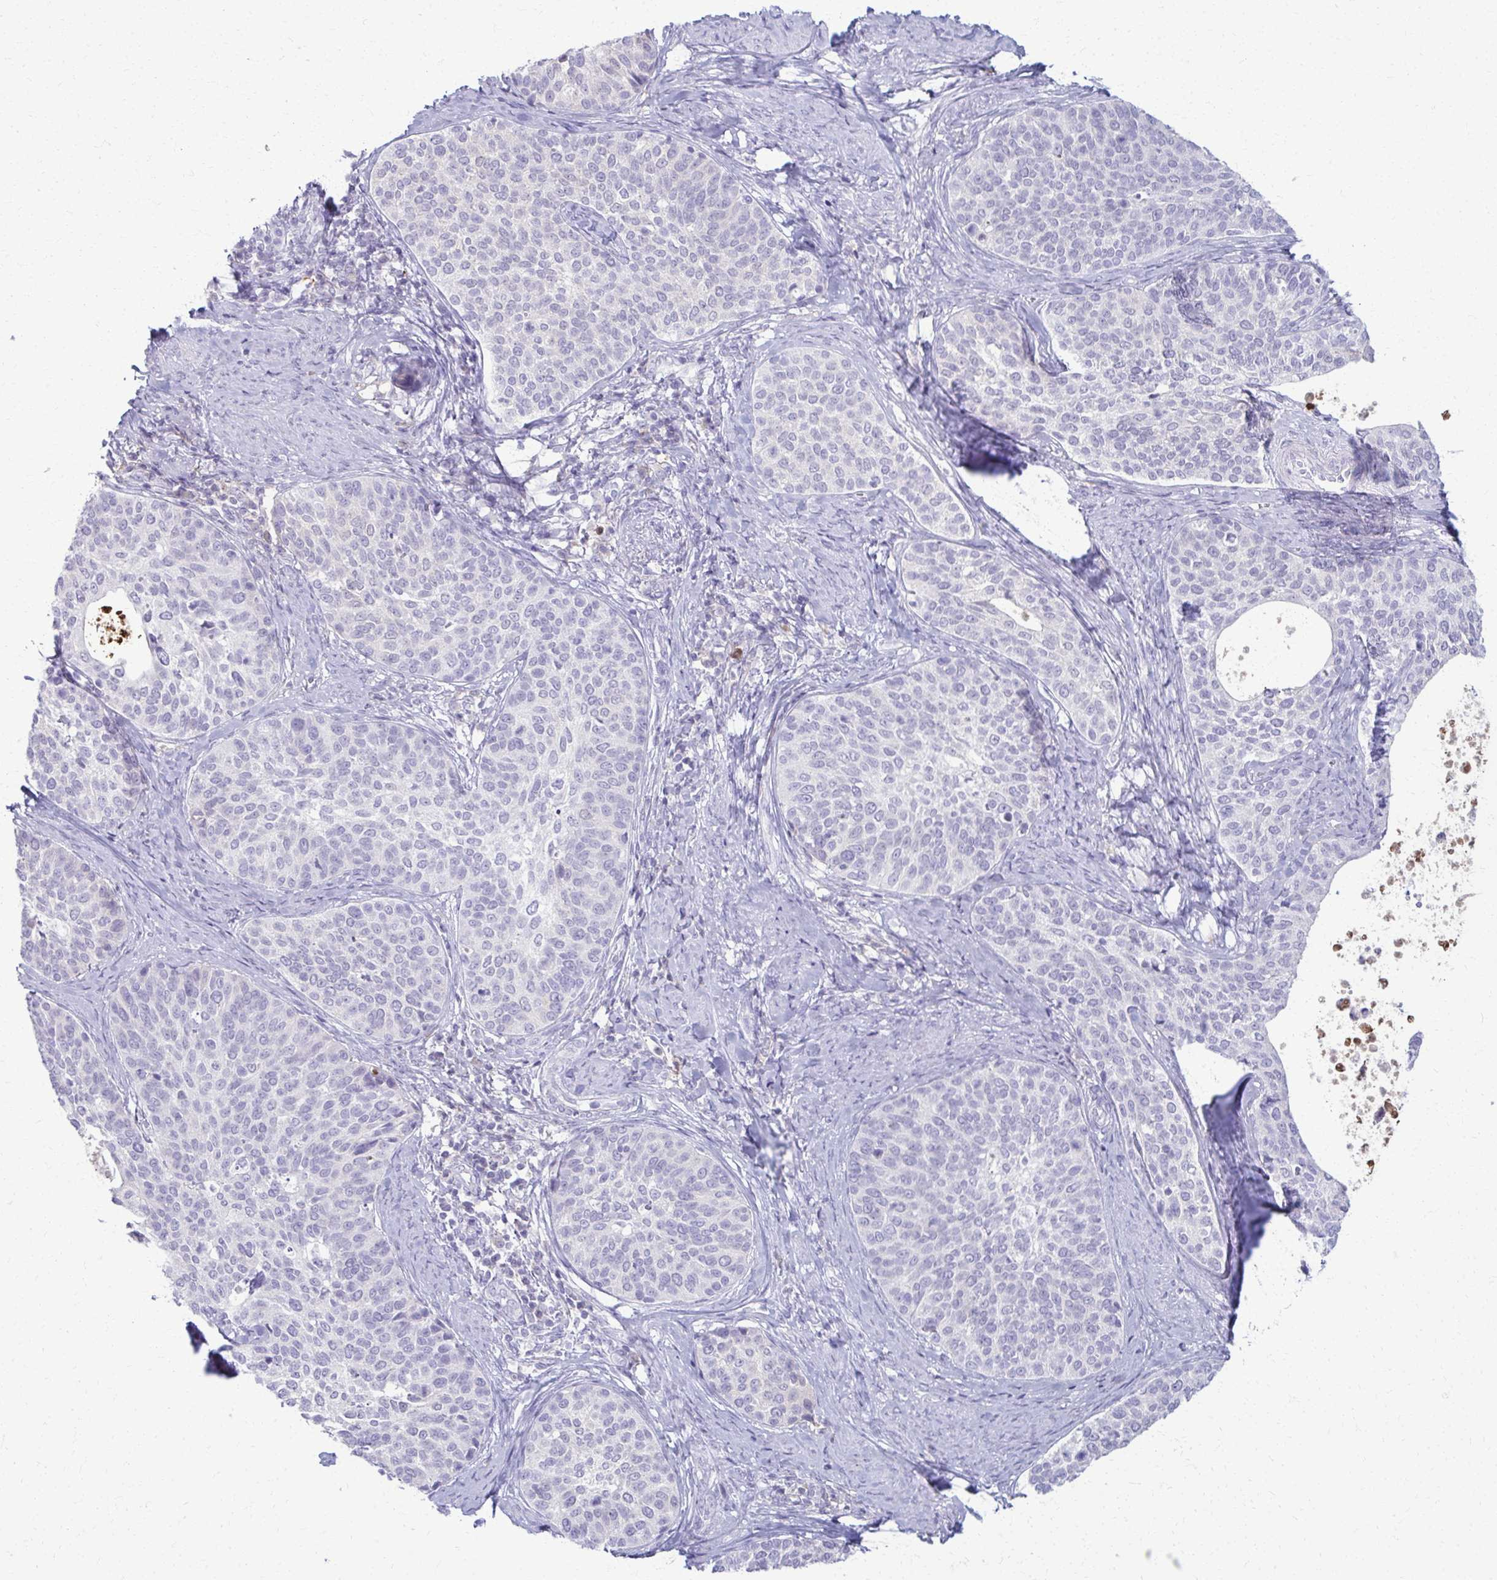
{"staining": {"intensity": "negative", "quantity": "none", "location": "none"}, "tissue": "cervical cancer", "cell_type": "Tumor cells", "image_type": "cancer", "snomed": [{"axis": "morphology", "description": "Squamous cell carcinoma, NOS"}, {"axis": "topography", "description": "Cervix"}], "caption": "Human cervical cancer (squamous cell carcinoma) stained for a protein using immunohistochemistry (IHC) displays no expression in tumor cells.", "gene": "OR4M1", "patient": {"sex": "female", "age": 69}}